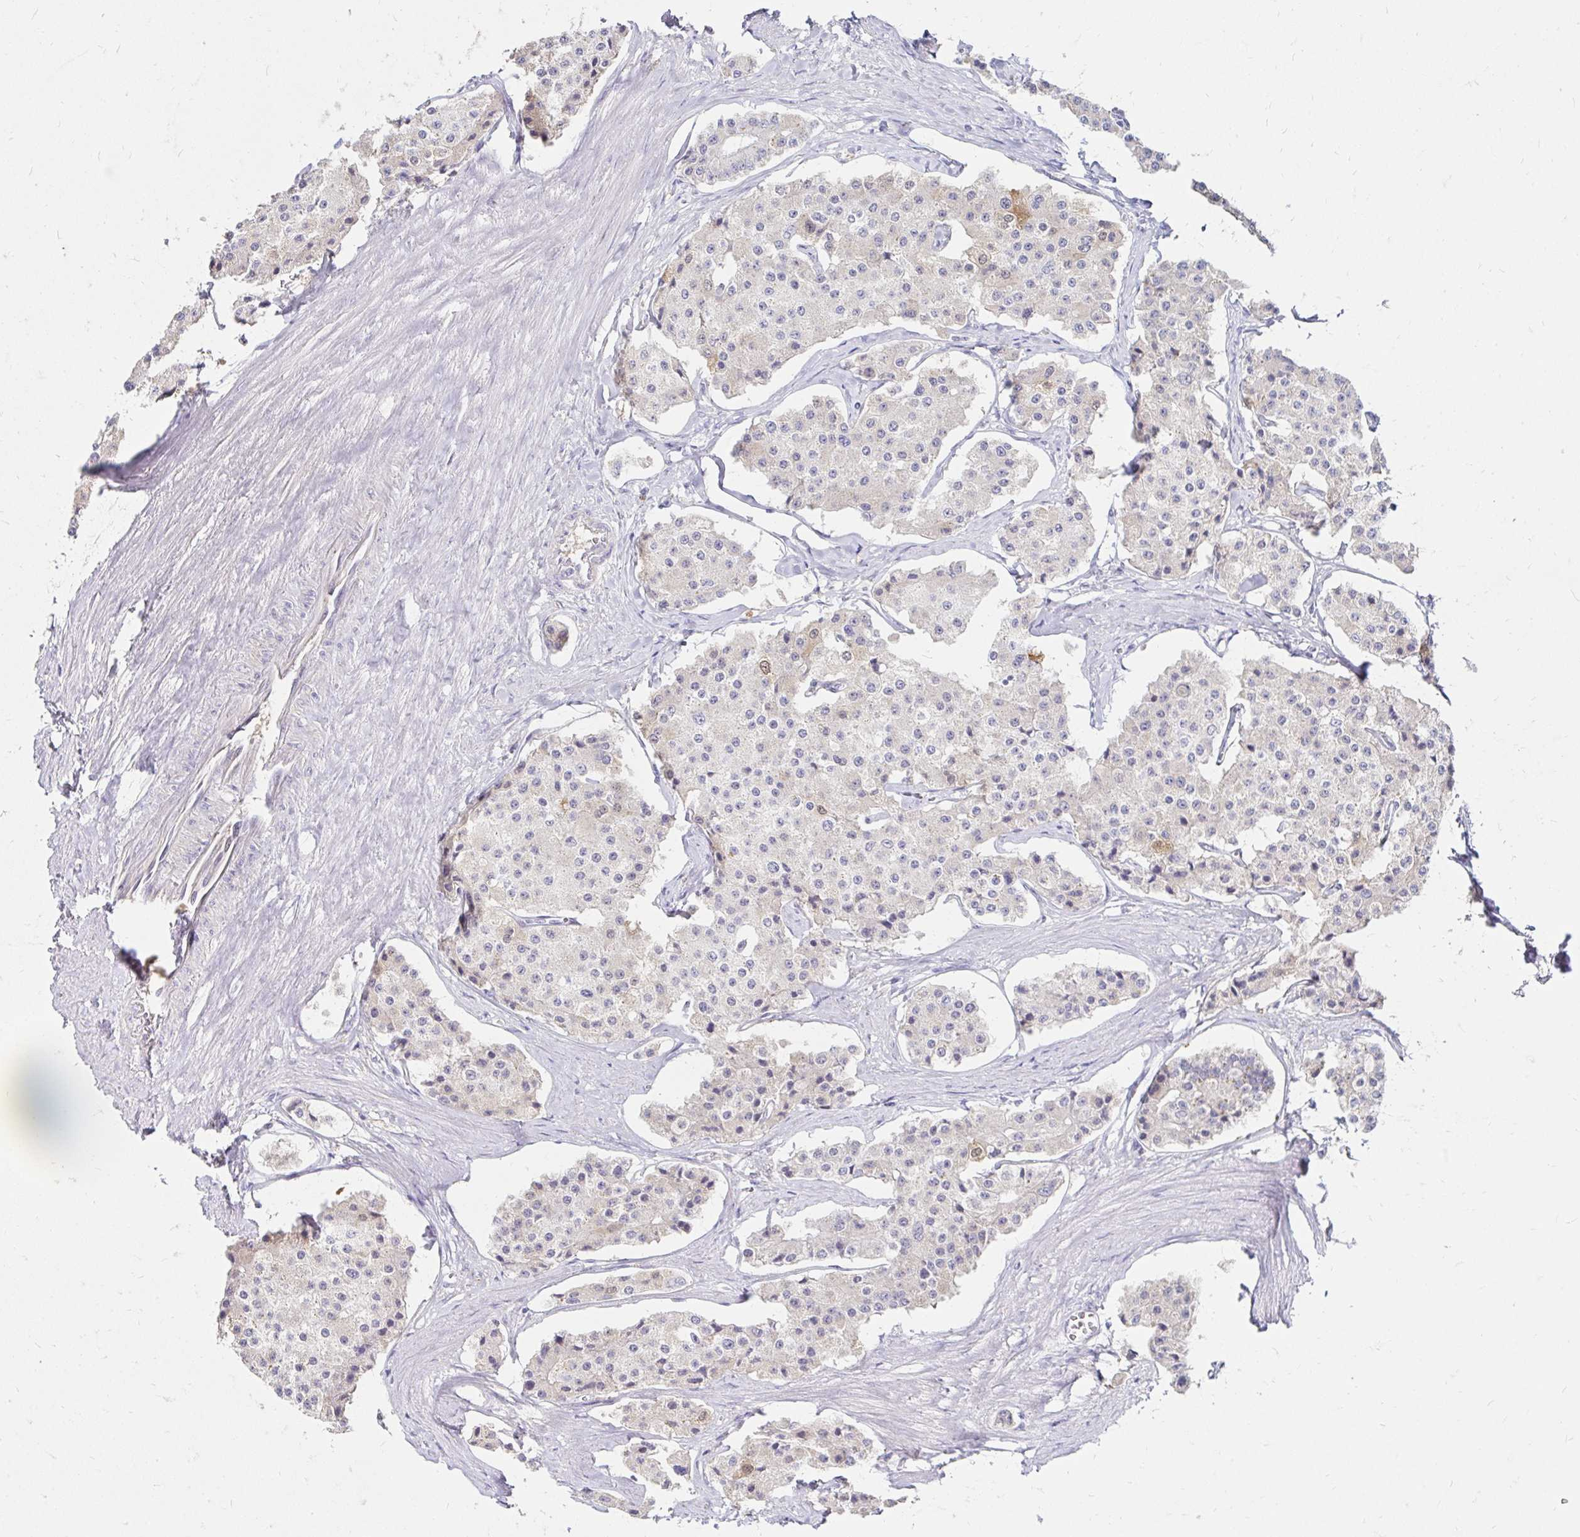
{"staining": {"intensity": "negative", "quantity": "none", "location": "none"}, "tissue": "carcinoid", "cell_type": "Tumor cells", "image_type": "cancer", "snomed": [{"axis": "morphology", "description": "Carcinoid, malignant, NOS"}, {"axis": "topography", "description": "Small intestine"}], "caption": "Histopathology image shows no protein staining in tumor cells of carcinoid (malignant) tissue. (Immunohistochemistry (ihc), brightfield microscopy, high magnification).", "gene": "GUCY1A1", "patient": {"sex": "female", "age": 65}}